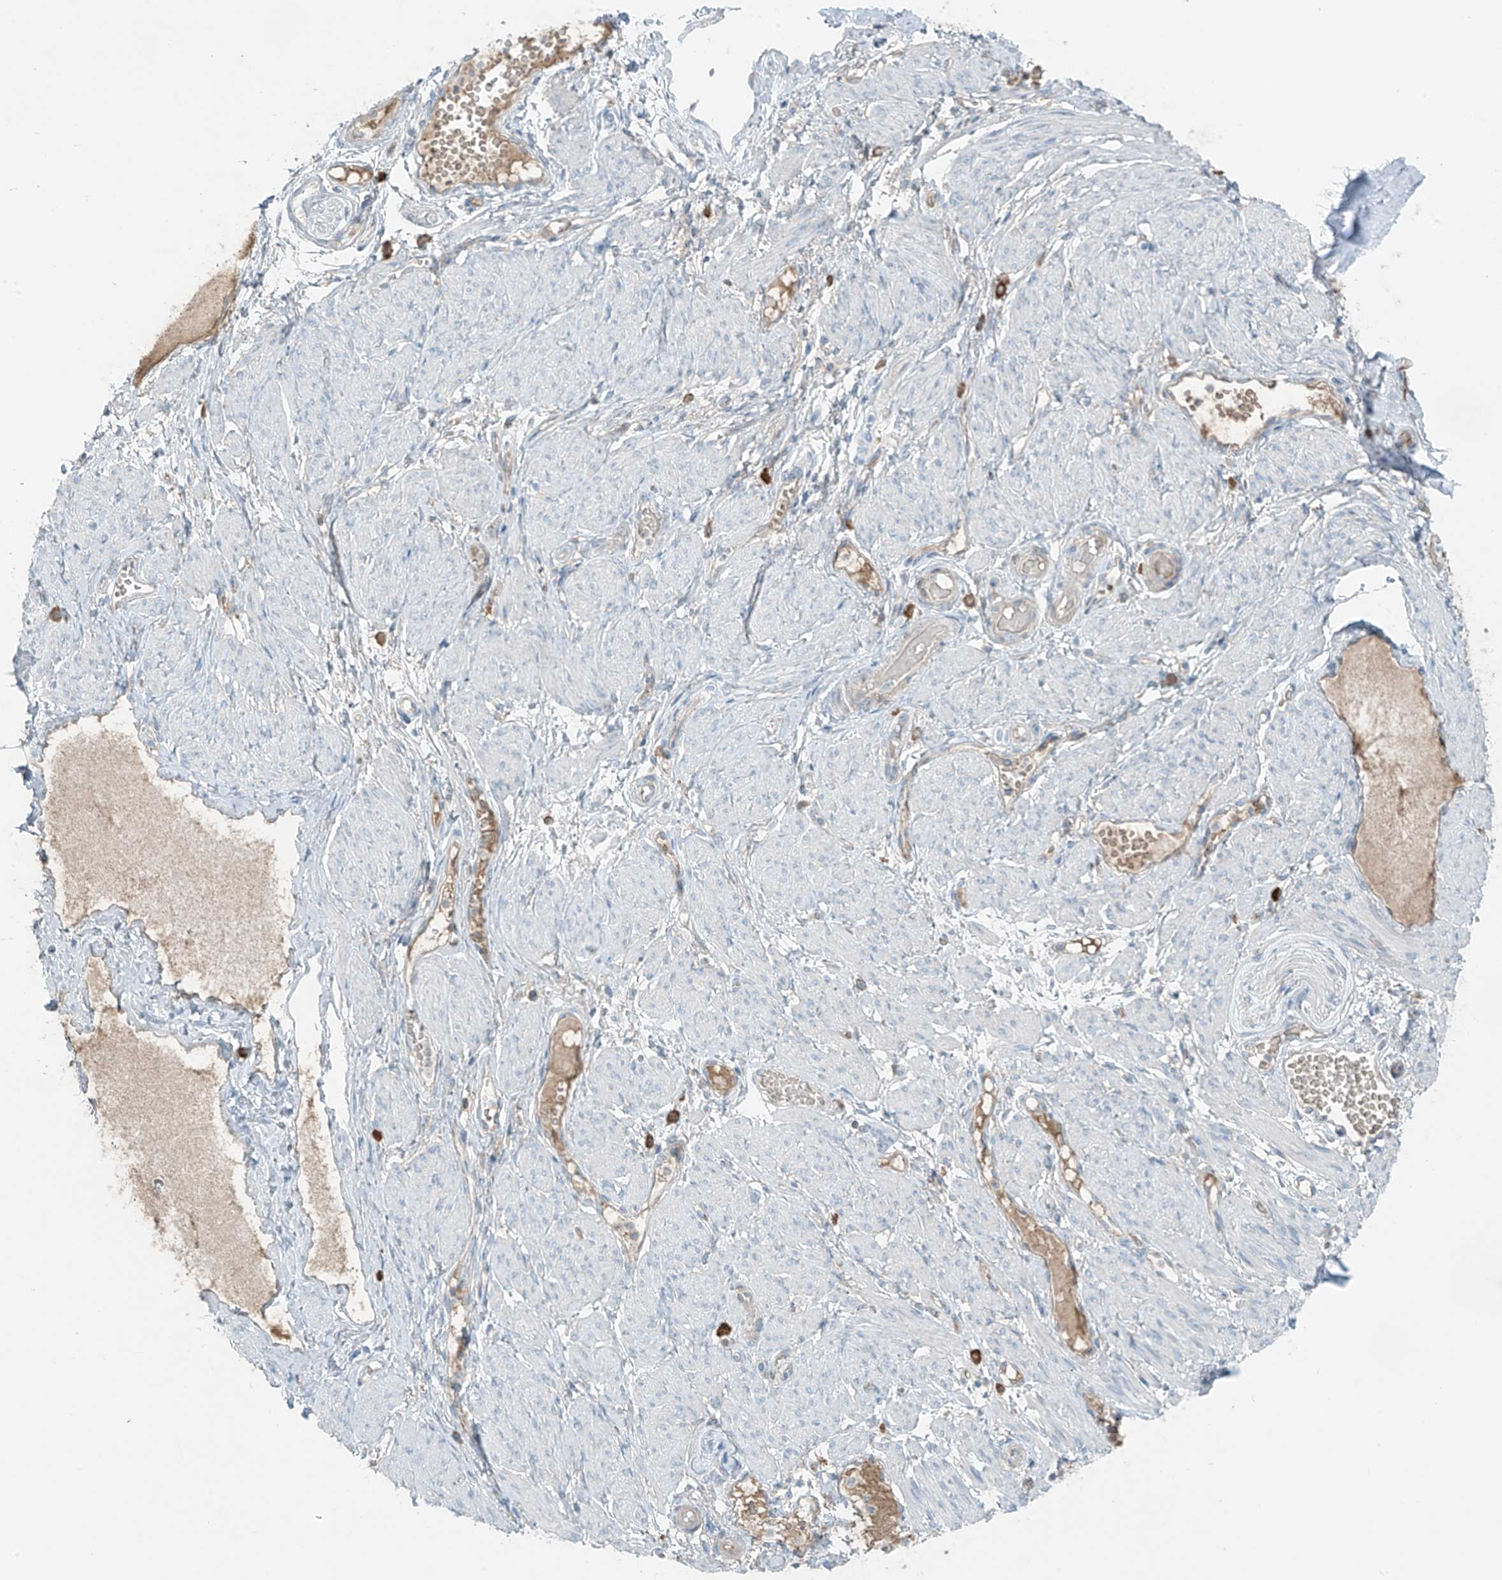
{"staining": {"intensity": "negative", "quantity": "none", "location": "none"}, "tissue": "soft tissue", "cell_type": "Chondrocytes", "image_type": "normal", "snomed": [{"axis": "morphology", "description": "Normal tissue, NOS"}, {"axis": "topography", "description": "Smooth muscle"}, {"axis": "topography", "description": "Peripheral nerve tissue"}], "caption": "DAB immunohistochemical staining of unremarkable soft tissue displays no significant positivity in chondrocytes.", "gene": "FAM131C", "patient": {"sex": "female", "age": 39}}